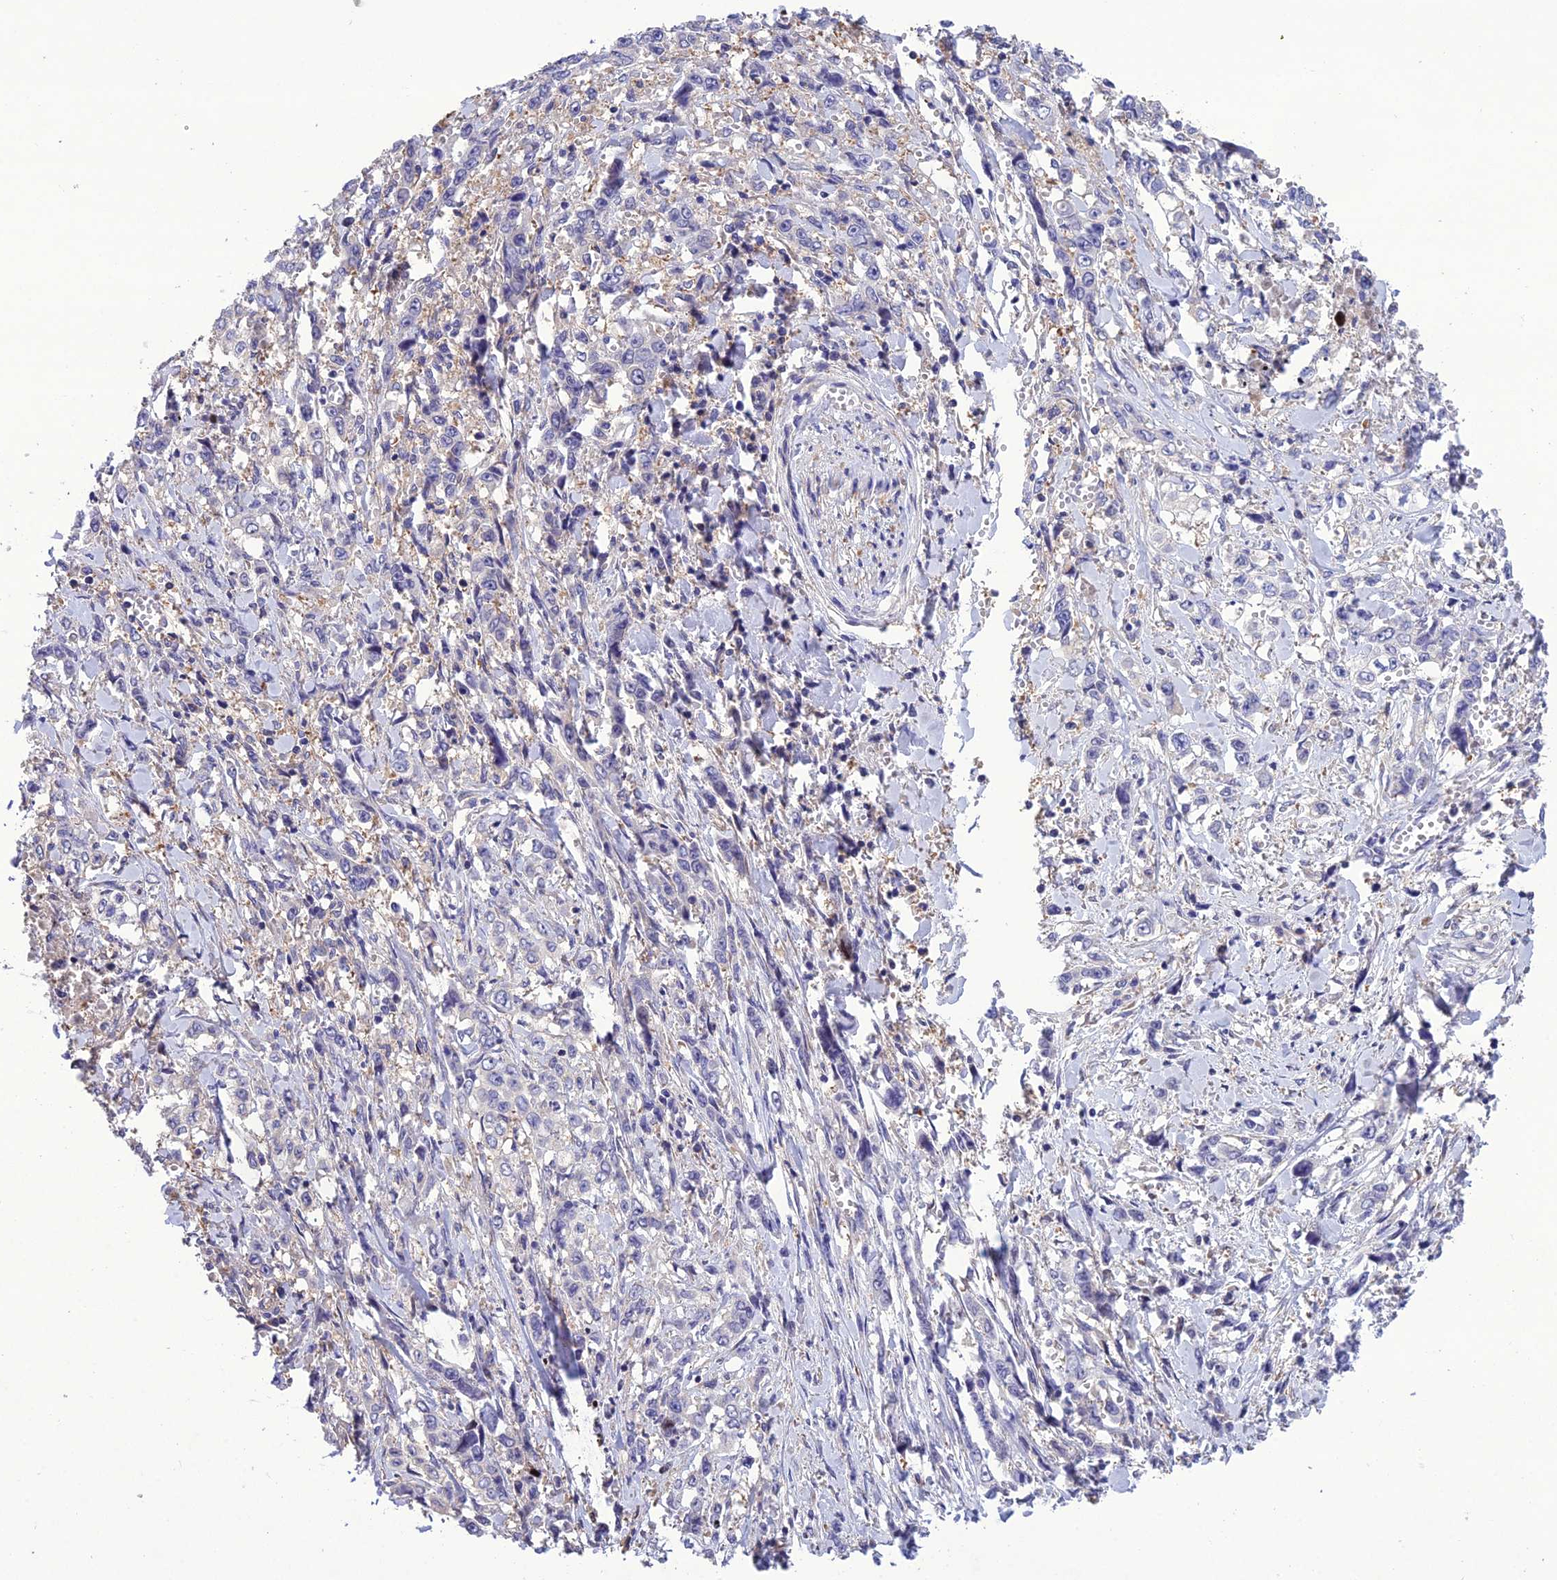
{"staining": {"intensity": "negative", "quantity": "none", "location": "none"}, "tissue": "stomach cancer", "cell_type": "Tumor cells", "image_type": "cancer", "snomed": [{"axis": "morphology", "description": "Adenocarcinoma, NOS"}, {"axis": "topography", "description": "Stomach, upper"}], "caption": "IHC histopathology image of neoplastic tissue: stomach cancer stained with DAB (3,3'-diaminobenzidine) demonstrates no significant protein positivity in tumor cells. (DAB (3,3'-diaminobenzidine) immunohistochemistry (IHC) with hematoxylin counter stain).", "gene": "SNX24", "patient": {"sex": "male", "age": 62}}